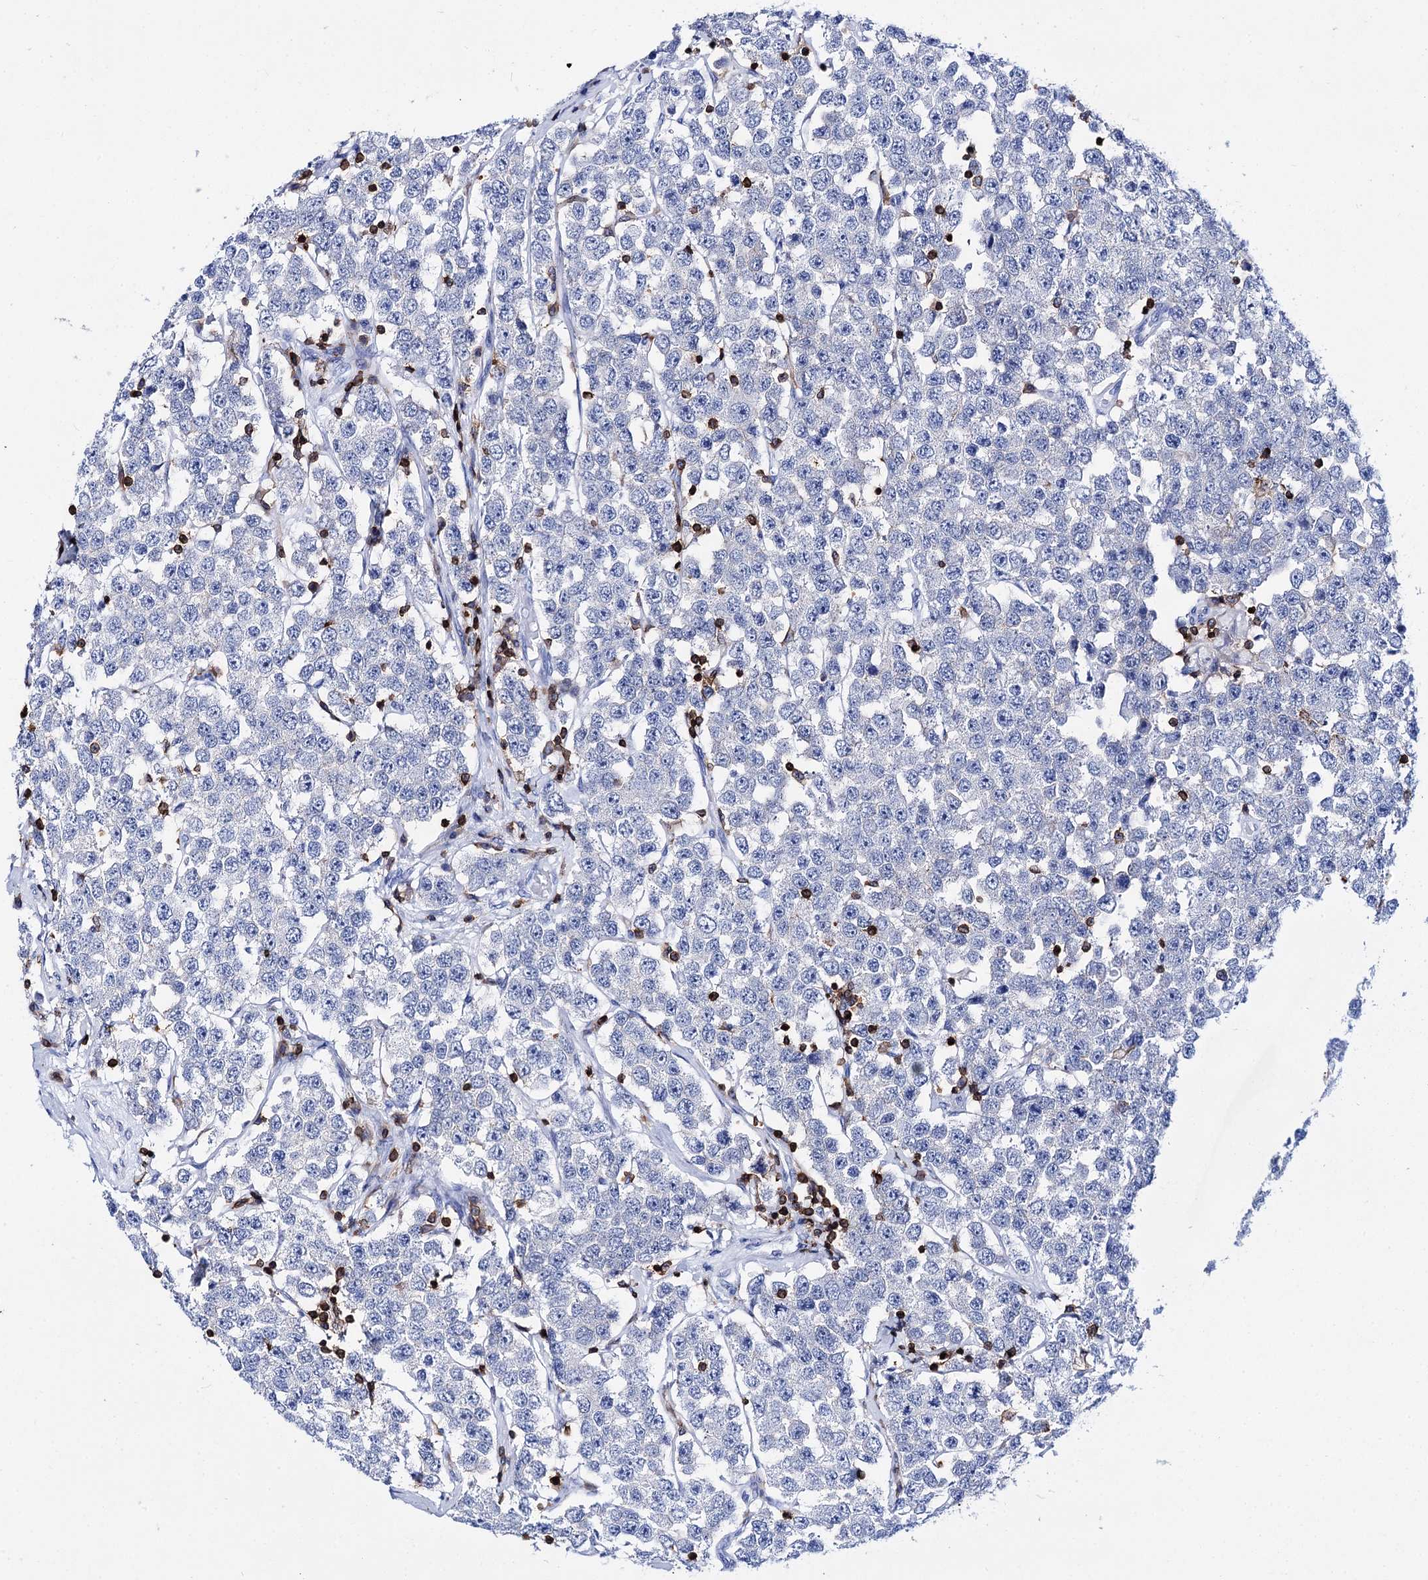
{"staining": {"intensity": "negative", "quantity": "none", "location": "none"}, "tissue": "testis cancer", "cell_type": "Tumor cells", "image_type": "cancer", "snomed": [{"axis": "morphology", "description": "Seminoma, NOS"}, {"axis": "topography", "description": "Testis"}], "caption": "Immunohistochemistry (IHC) micrograph of neoplastic tissue: testis seminoma stained with DAB (3,3'-diaminobenzidine) shows no significant protein expression in tumor cells.", "gene": "DEF6", "patient": {"sex": "male", "age": 28}}